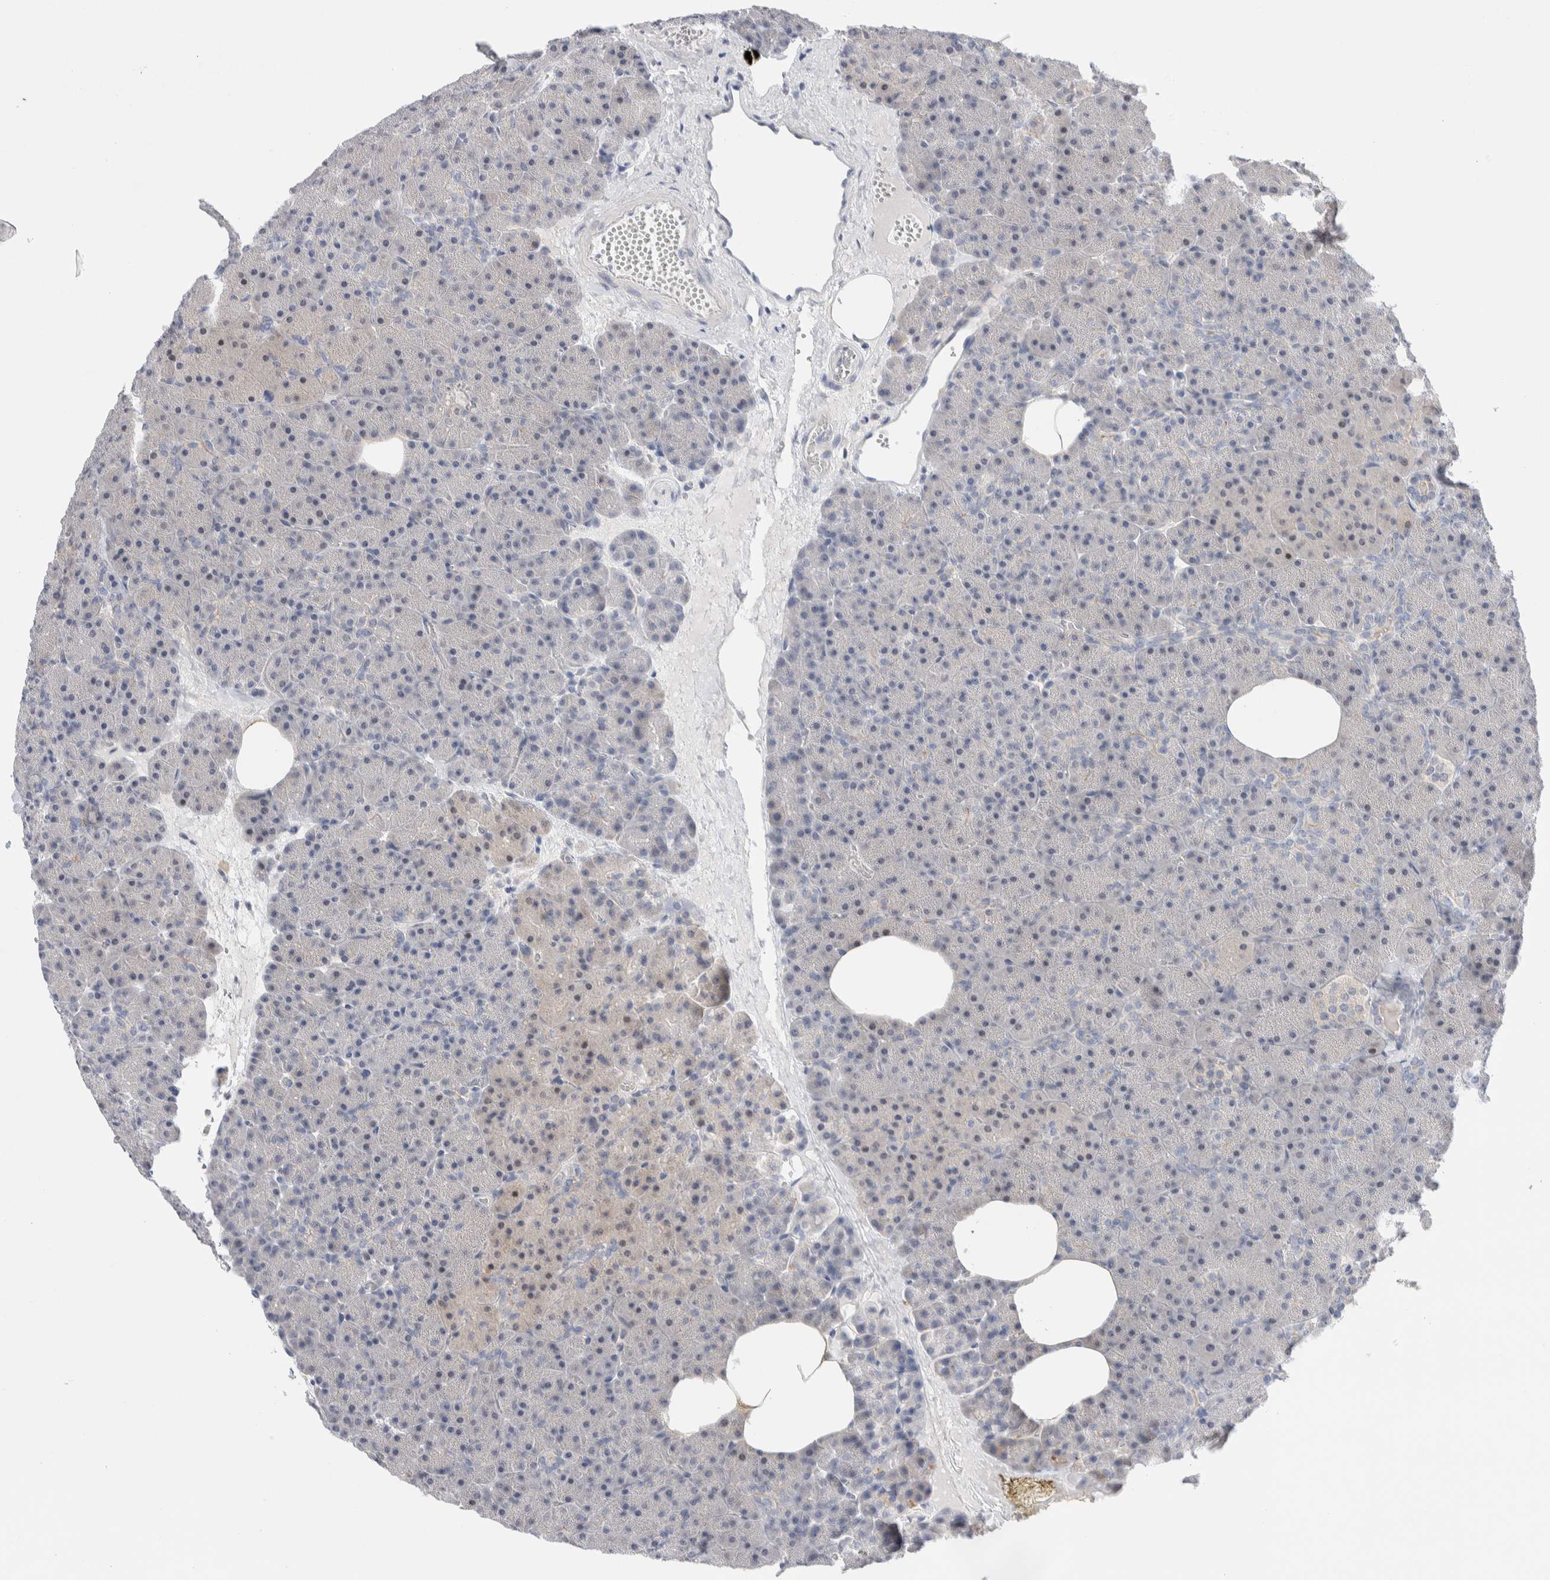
{"staining": {"intensity": "negative", "quantity": "none", "location": "none"}, "tissue": "pancreas", "cell_type": "Exocrine glandular cells", "image_type": "normal", "snomed": [{"axis": "morphology", "description": "Normal tissue, NOS"}, {"axis": "morphology", "description": "Carcinoid, malignant, NOS"}, {"axis": "topography", "description": "Pancreas"}], "caption": "This is an IHC histopathology image of normal pancreas. There is no expression in exocrine glandular cells.", "gene": "DNAJB6", "patient": {"sex": "female", "age": 35}}